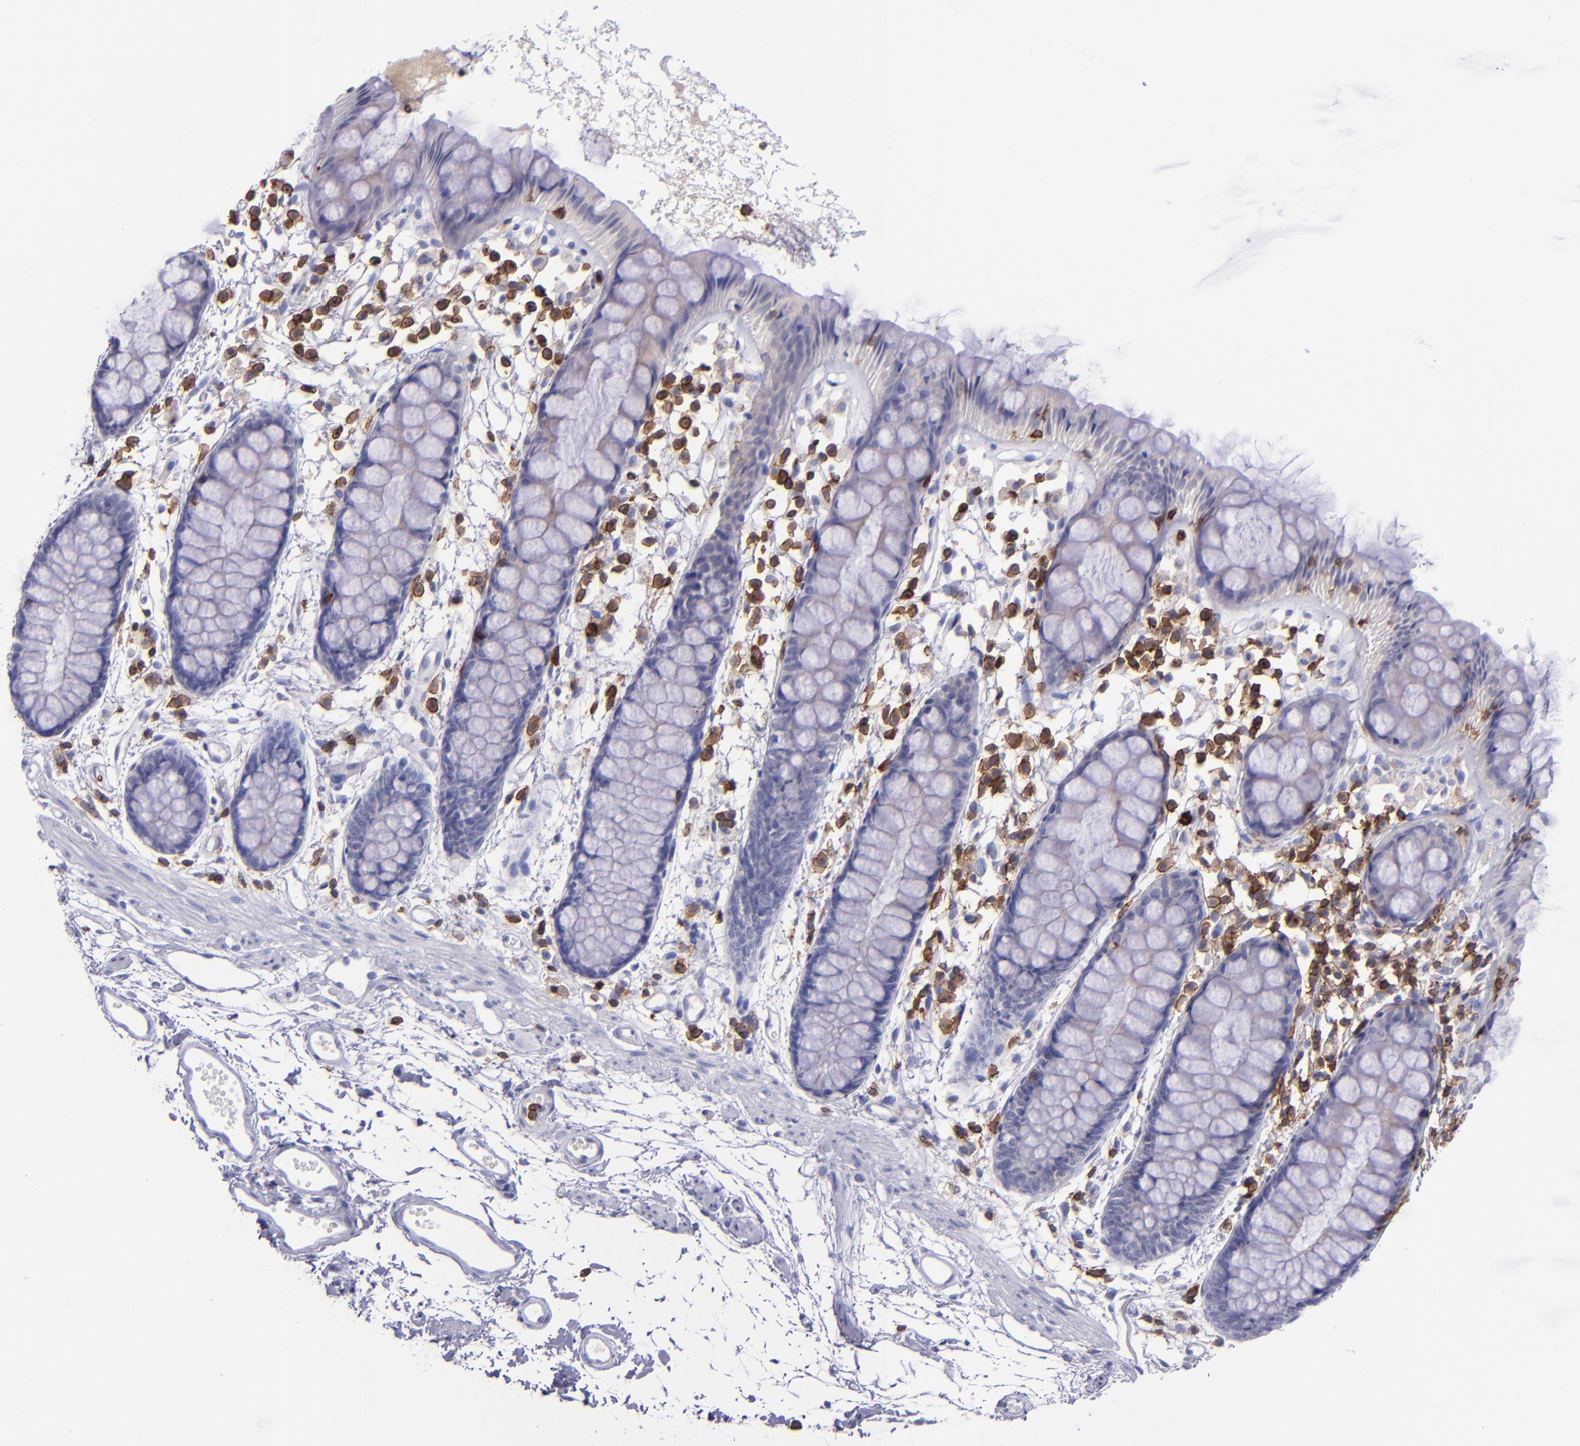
{"staining": {"intensity": "weak", "quantity": "<25%", "location": "cytoplasmic/membranous"}, "tissue": "rectum", "cell_type": "Glandular cells", "image_type": "normal", "snomed": [{"axis": "morphology", "description": "Normal tissue, NOS"}, {"axis": "topography", "description": "Rectum"}], "caption": "Immunohistochemical staining of unremarkable rectum shows no significant staining in glandular cells.", "gene": "ICAM3", "patient": {"sex": "female", "age": 66}}